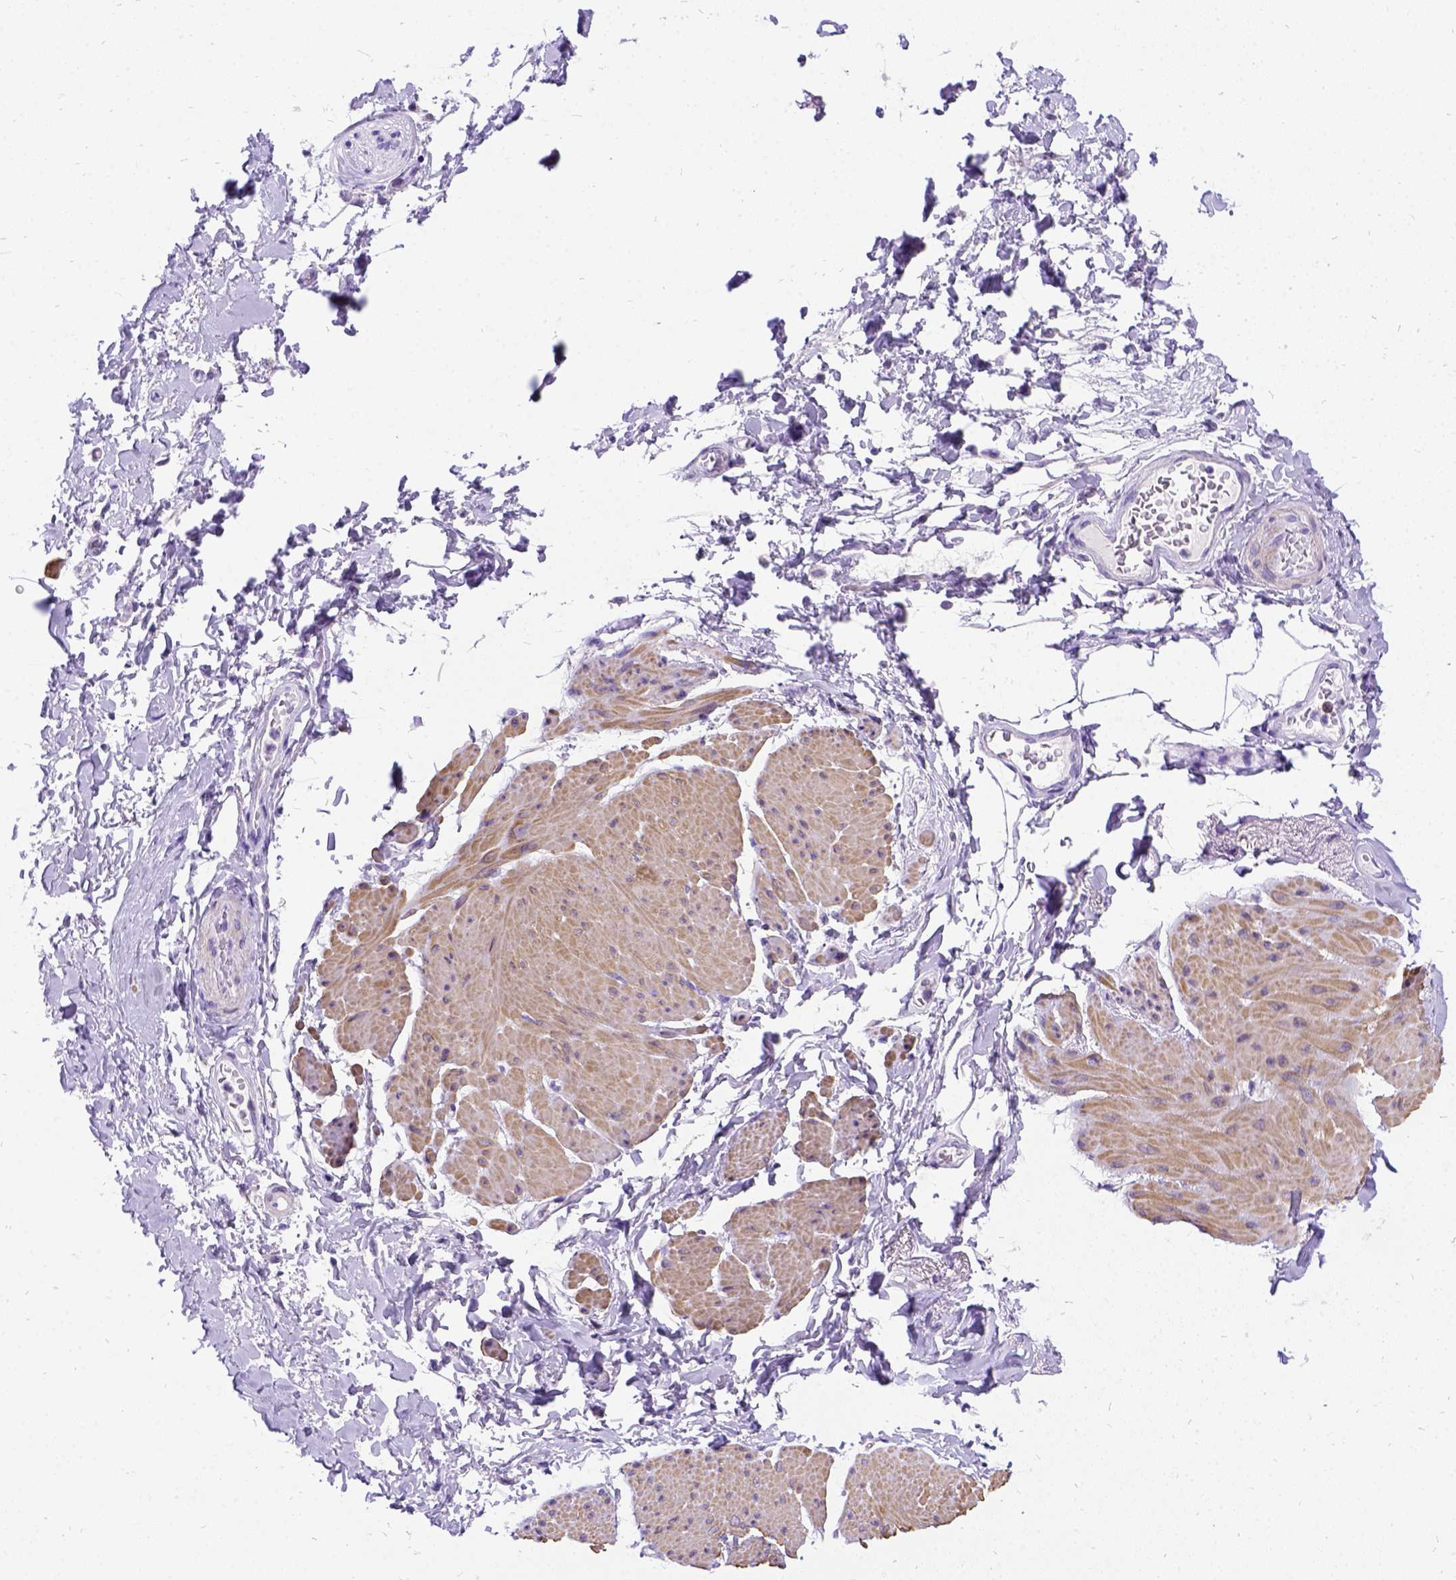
{"staining": {"intensity": "negative", "quantity": "none", "location": "none"}, "tissue": "adipose tissue", "cell_type": "Adipocytes", "image_type": "normal", "snomed": [{"axis": "morphology", "description": "Normal tissue, NOS"}, {"axis": "topography", "description": "Urinary bladder"}, {"axis": "topography", "description": "Peripheral nerve tissue"}], "caption": "IHC of benign adipose tissue reveals no expression in adipocytes.", "gene": "ENSG00000254979", "patient": {"sex": "female", "age": 60}}